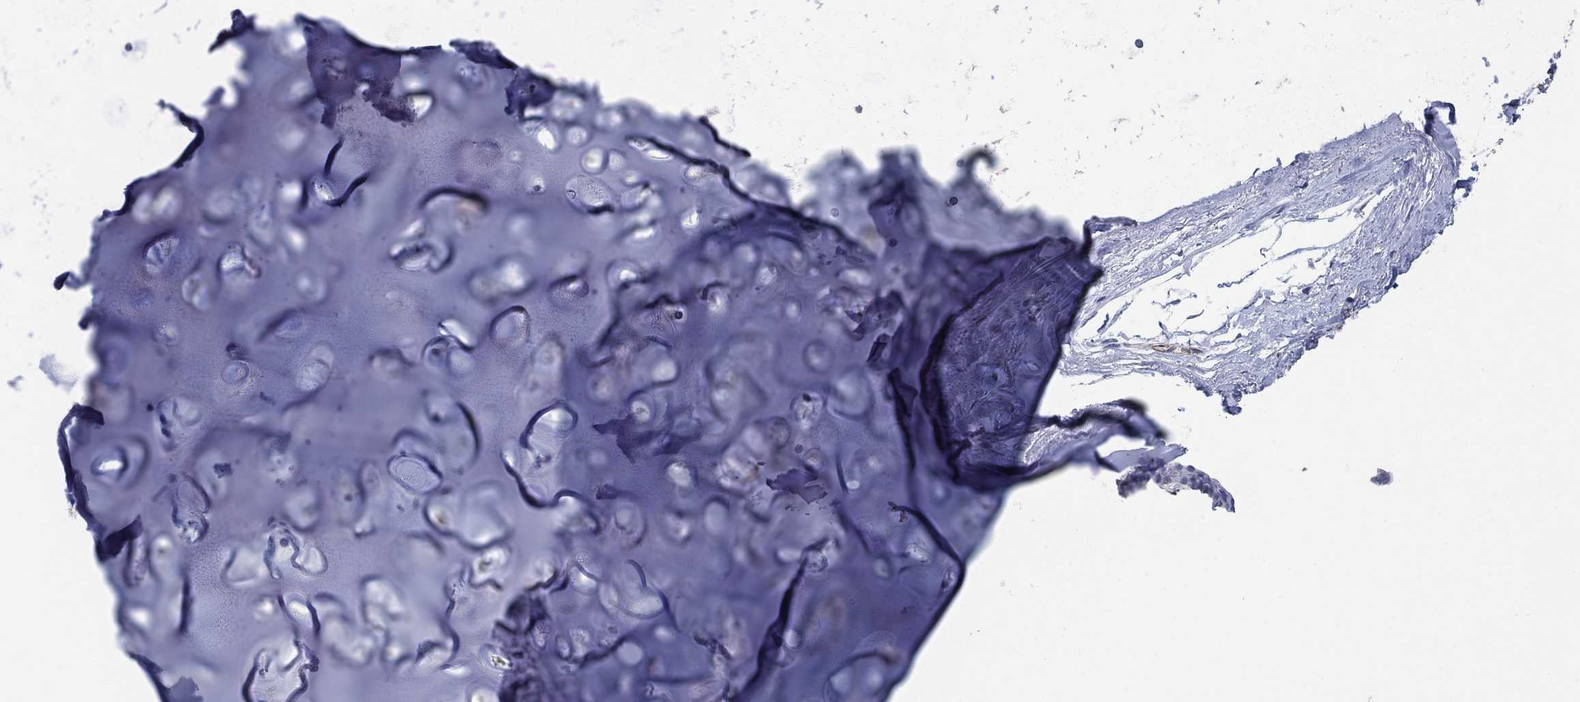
{"staining": {"intensity": "negative", "quantity": "none", "location": "none"}, "tissue": "soft tissue", "cell_type": "Chondrocytes", "image_type": "normal", "snomed": [{"axis": "morphology", "description": "Normal tissue, NOS"}, {"axis": "topography", "description": "Lymph node"}, {"axis": "topography", "description": "Bronchus"}], "caption": "Immunohistochemical staining of unremarkable human soft tissue displays no significant staining in chondrocytes. Nuclei are stained in blue.", "gene": "TINAG", "patient": {"sex": "female", "age": 70}}